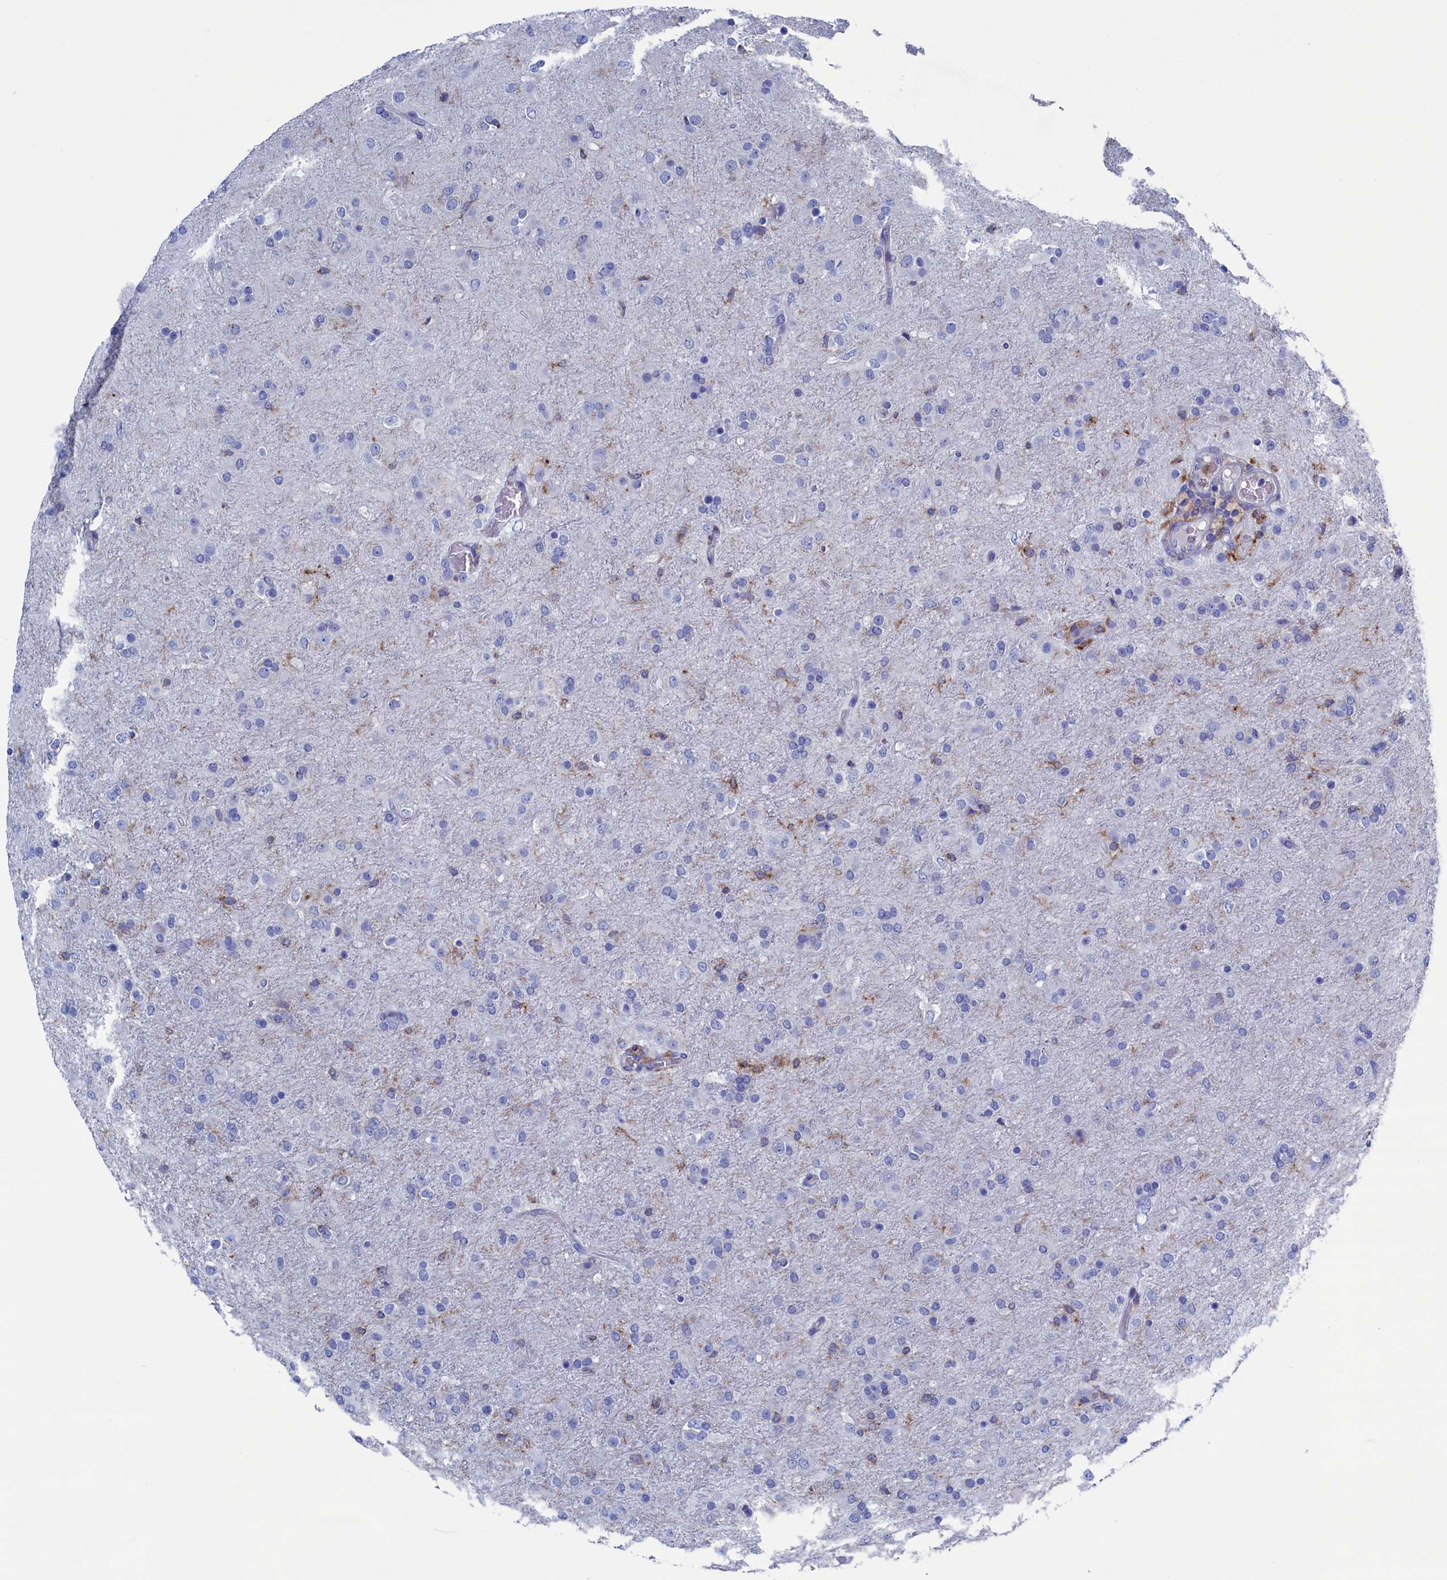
{"staining": {"intensity": "negative", "quantity": "none", "location": "none"}, "tissue": "glioma", "cell_type": "Tumor cells", "image_type": "cancer", "snomed": [{"axis": "morphology", "description": "Glioma, malignant, Low grade"}, {"axis": "topography", "description": "Brain"}], "caption": "Immunohistochemistry (IHC) of human glioma reveals no positivity in tumor cells.", "gene": "TYROBP", "patient": {"sex": "male", "age": 65}}